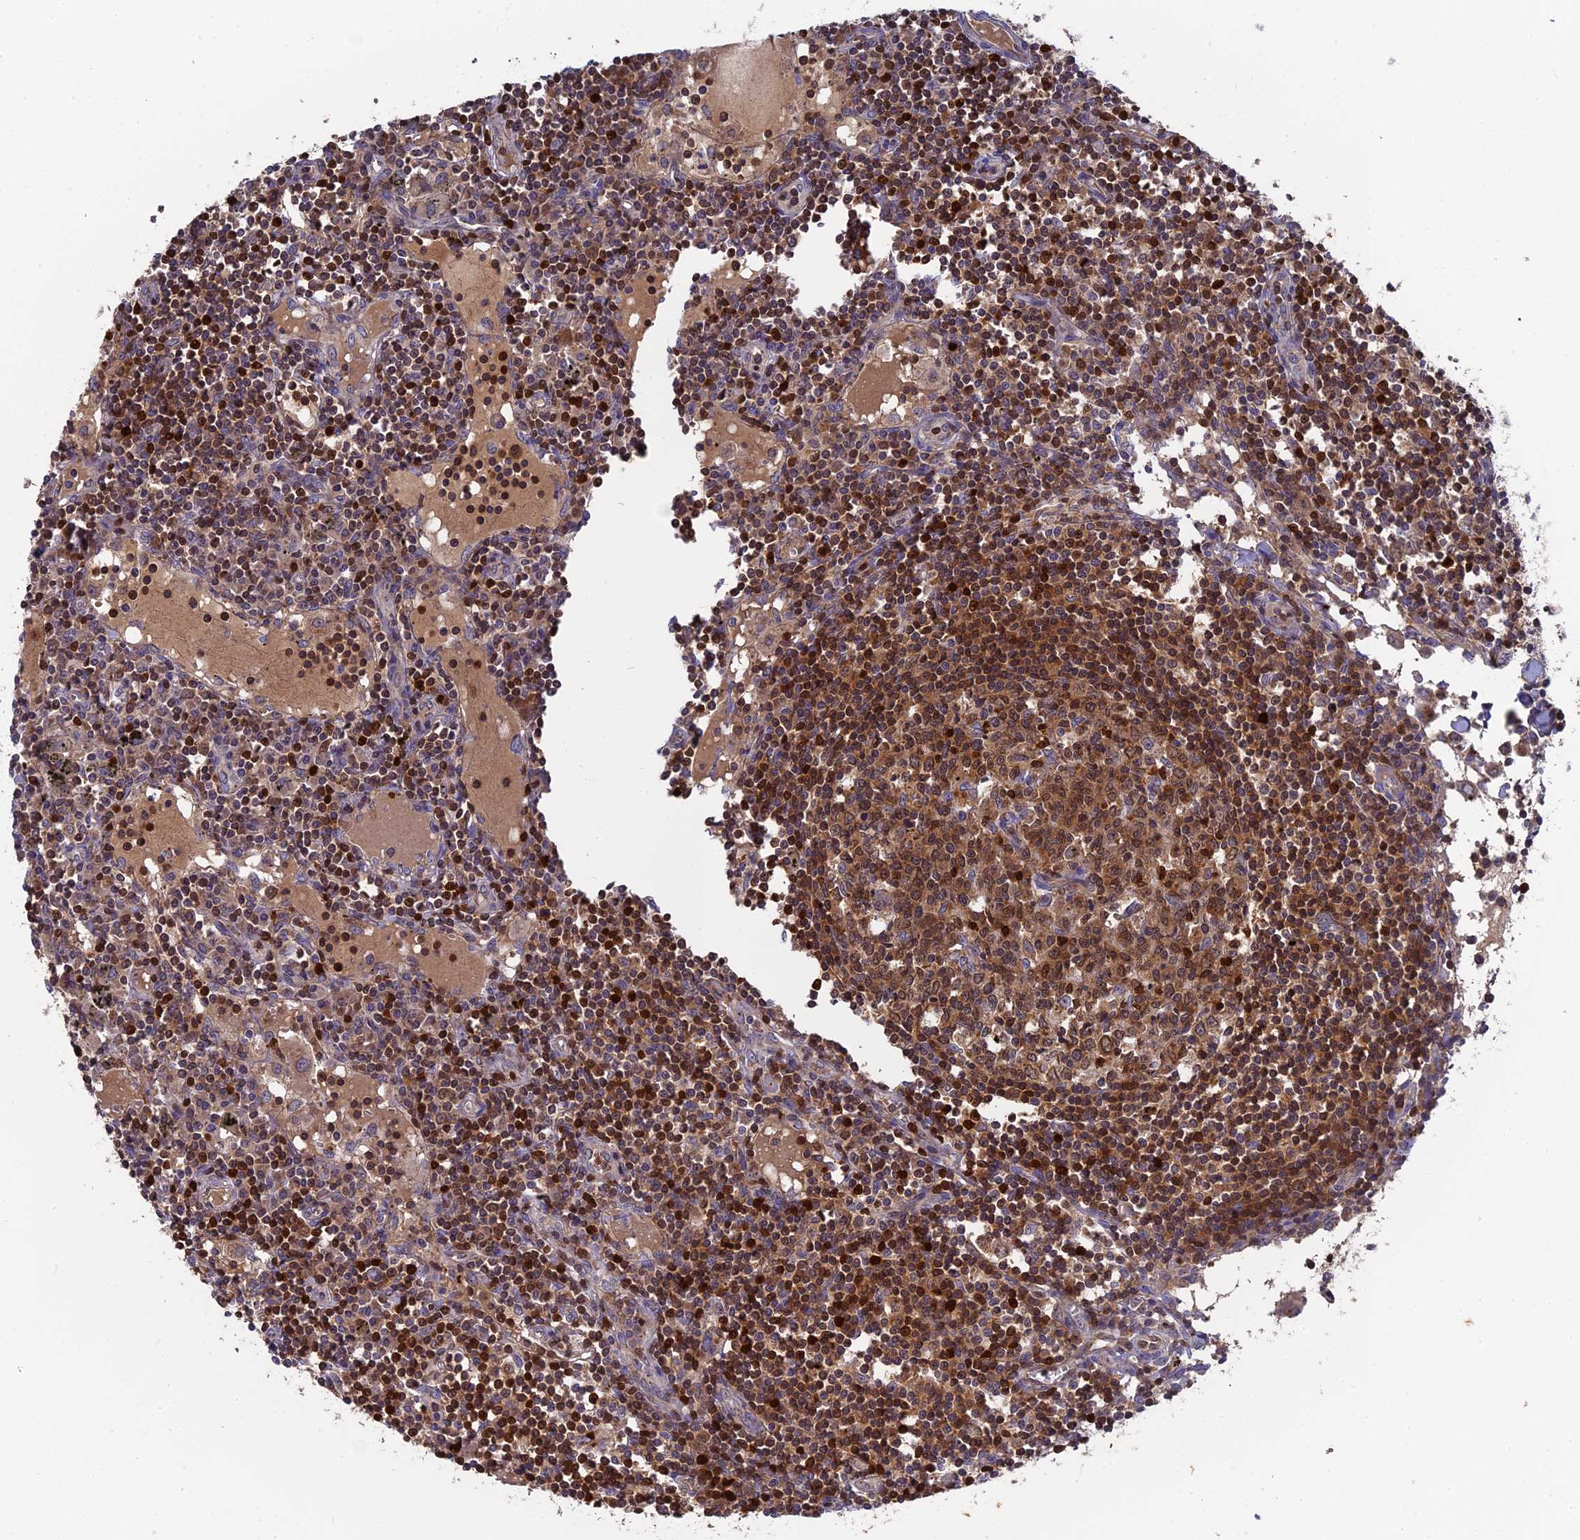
{"staining": {"intensity": "moderate", "quantity": ">75%", "location": "cytoplasmic/membranous,nuclear"}, "tissue": "lymph node", "cell_type": "Germinal center cells", "image_type": "normal", "snomed": [{"axis": "morphology", "description": "Normal tissue, NOS"}, {"axis": "topography", "description": "Lymph node"}], "caption": "Protein staining shows moderate cytoplasmic/membranous,nuclear positivity in approximately >75% of germinal center cells in normal lymph node.", "gene": "RPIA", "patient": {"sex": "male", "age": 74}}